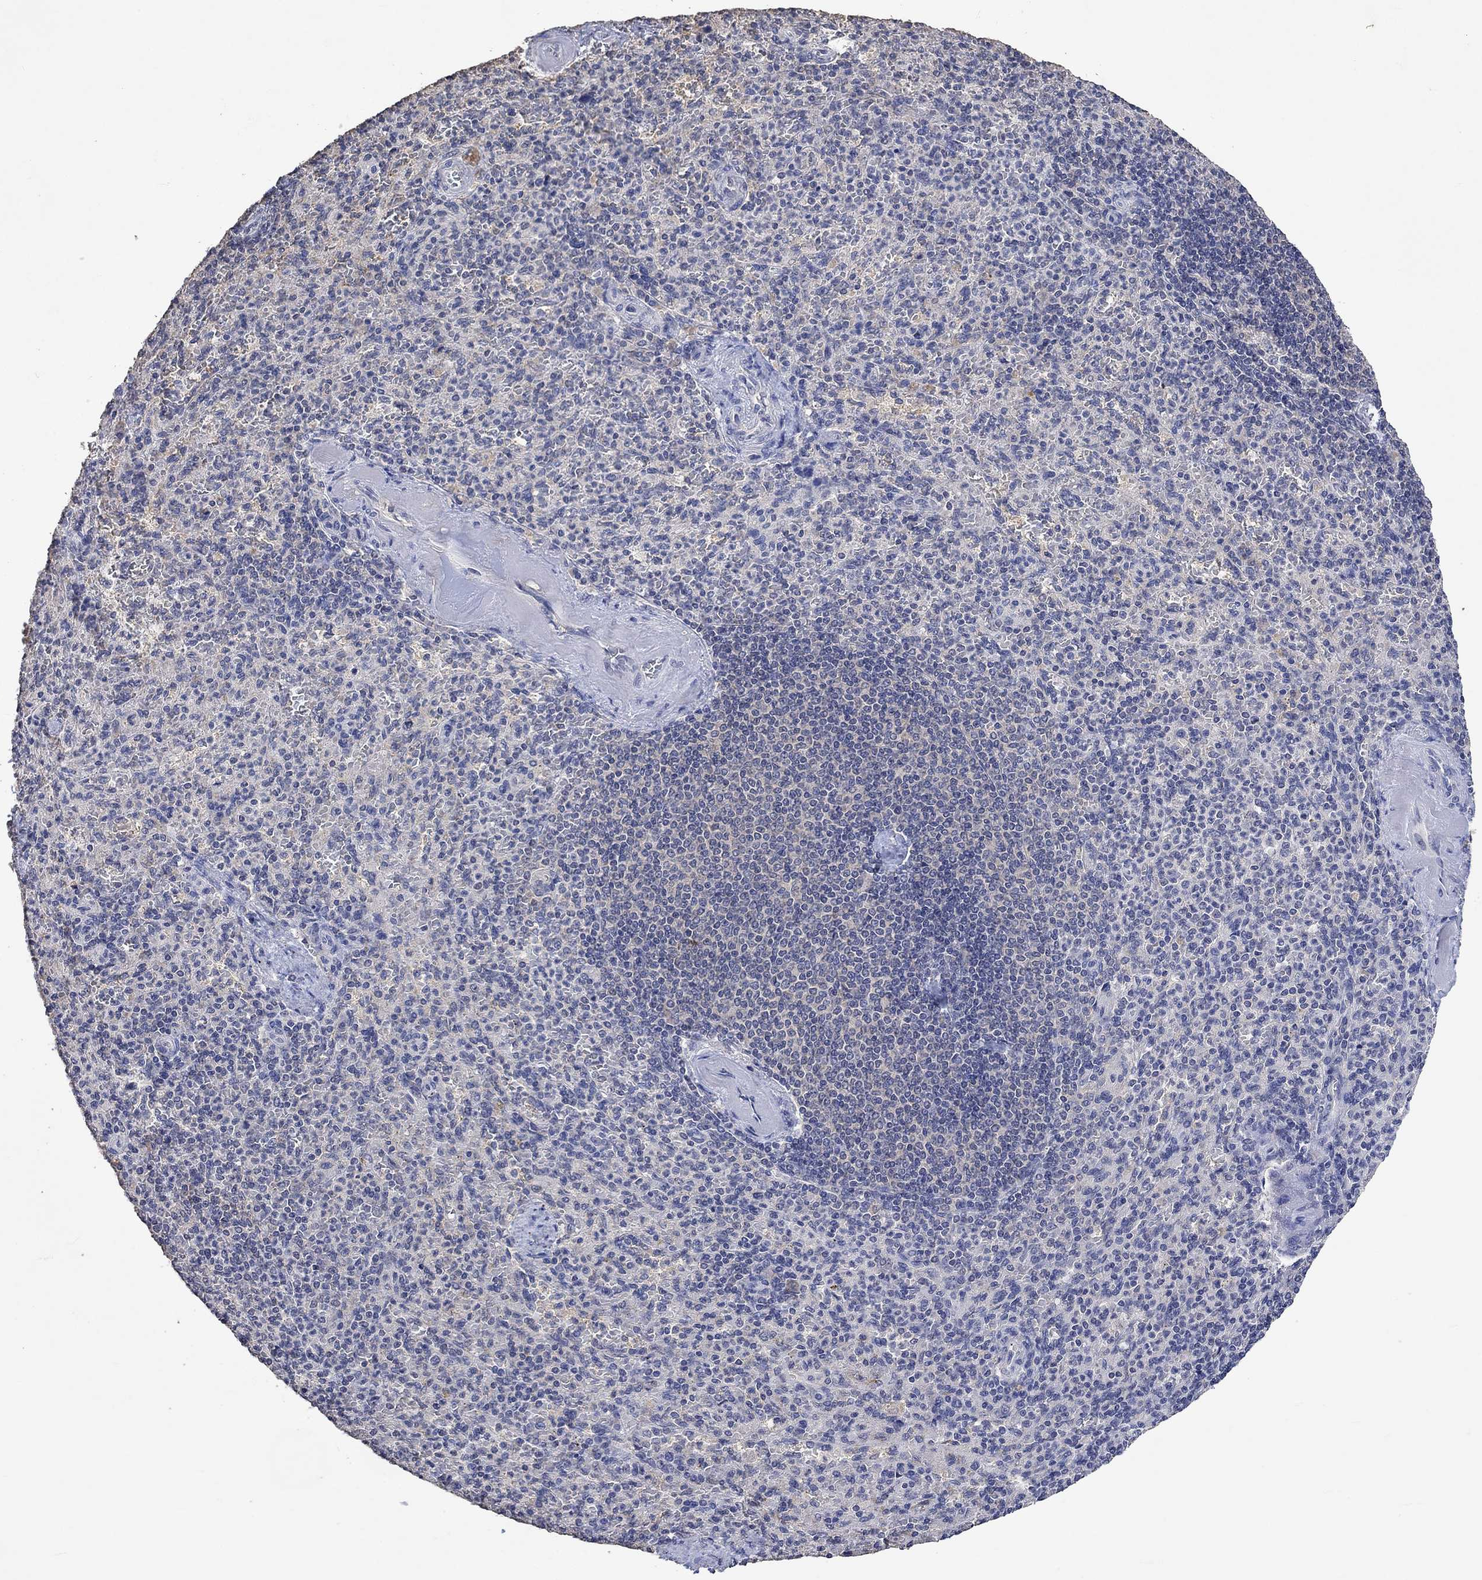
{"staining": {"intensity": "weak", "quantity": "<25%", "location": "cytoplasmic/membranous"}, "tissue": "spleen", "cell_type": "Cells in red pulp", "image_type": "normal", "snomed": [{"axis": "morphology", "description": "Normal tissue, NOS"}, {"axis": "topography", "description": "Spleen"}], "caption": "A micrograph of spleen stained for a protein displays no brown staining in cells in red pulp. Nuclei are stained in blue.", "gene": "PTPN20", "patient": {"sex": "female", "age": 74}}